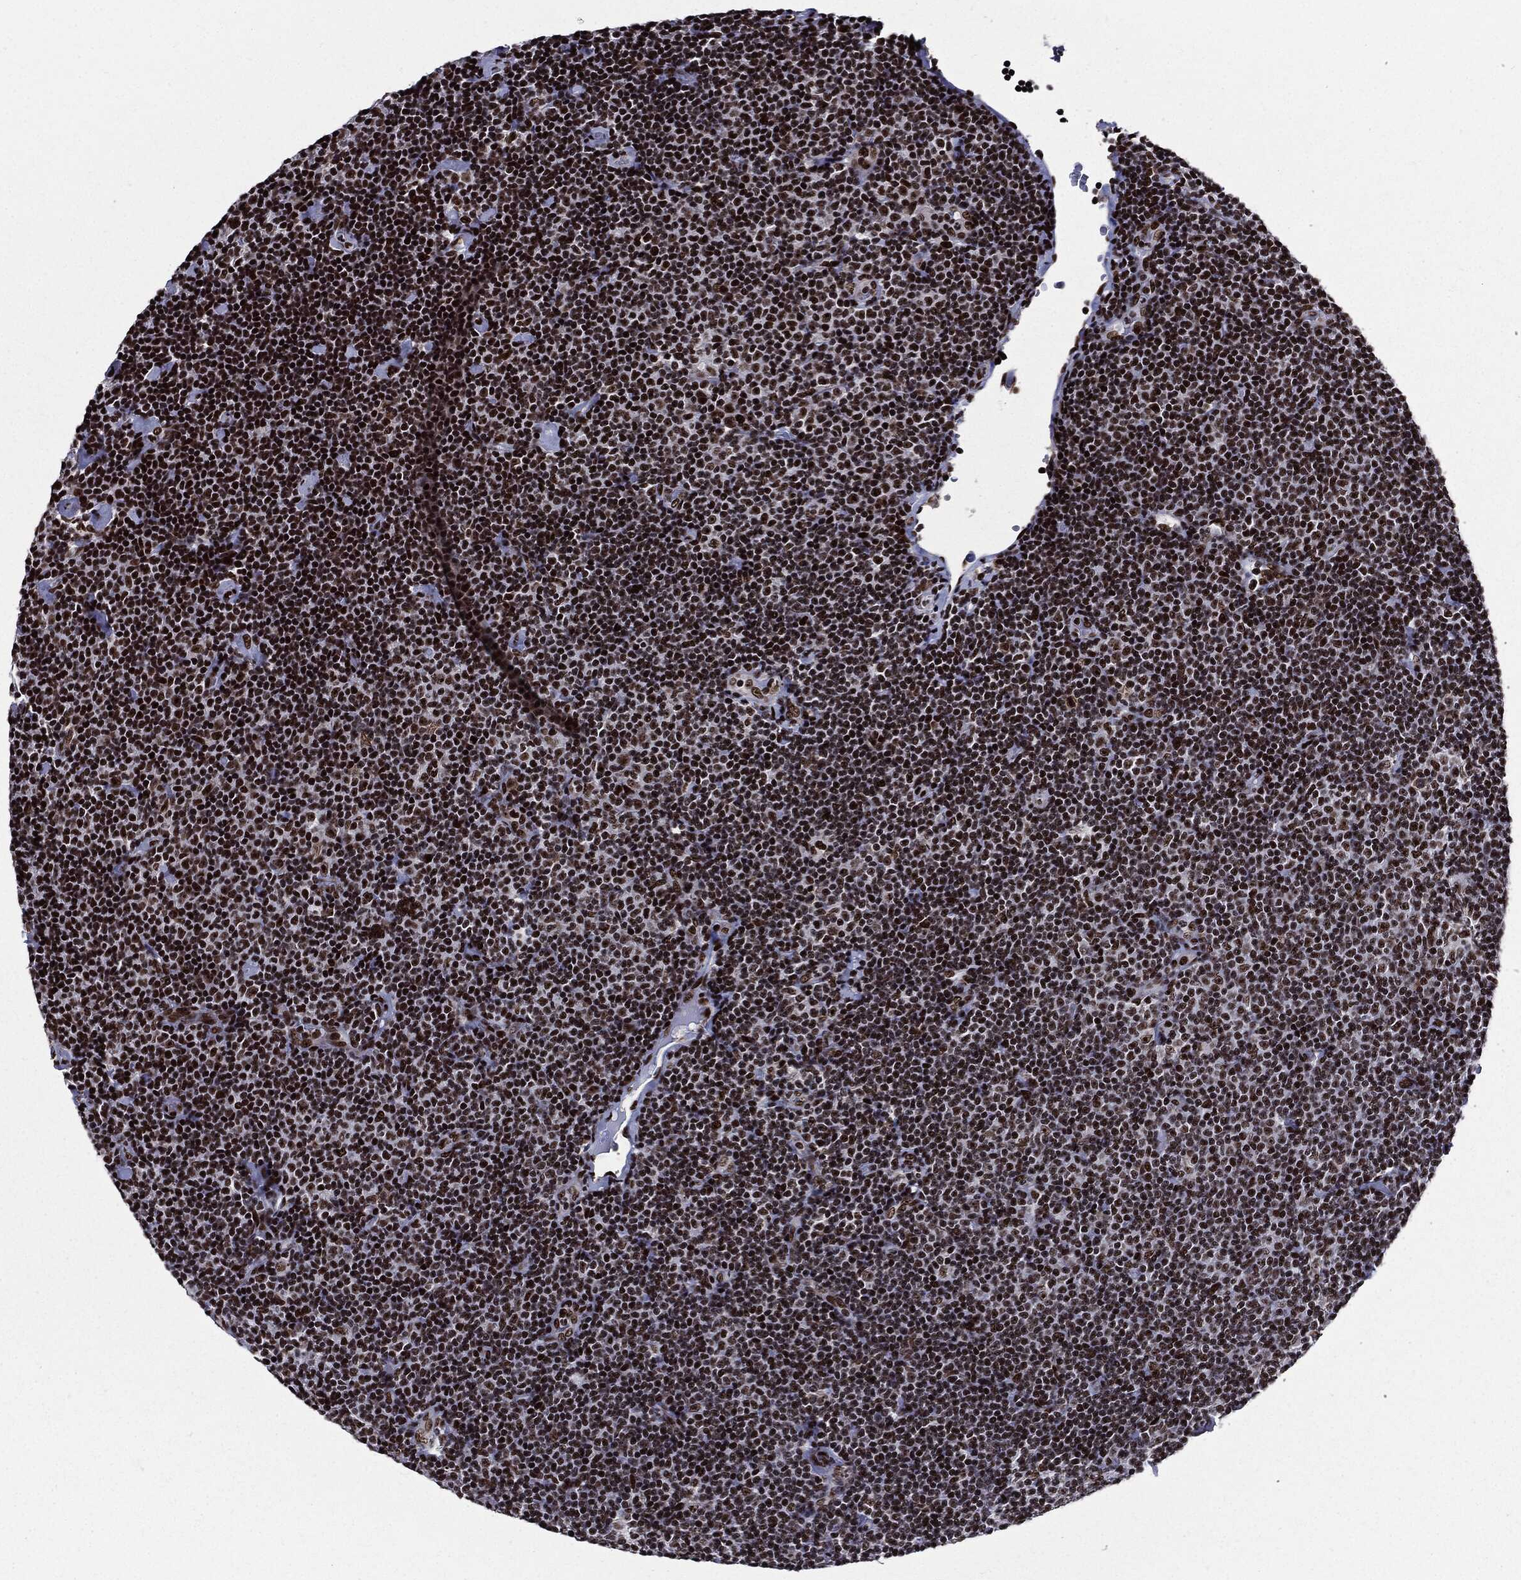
{"staining": {"intensity": "strong", "quantity": ">75%", "location": "nuclear"}, "tissue": "lymphoma", "cell_type": "Tumor cells", "image_type": "cancer", "snomed": [{"axis": "morphology", "description": "Malignant lymphoma, non-Hodgkin's type, Low grade"}, {"axis": "topography", "description": "Lymph node"}], "caption": "This image displays immunohistochemistry (IHC) staining of lymphoma, with high strong nuclear staining in about >75% of tumor cells.", "gene": "ZFP91", "patient": {"sex": "male", "age": 81}}